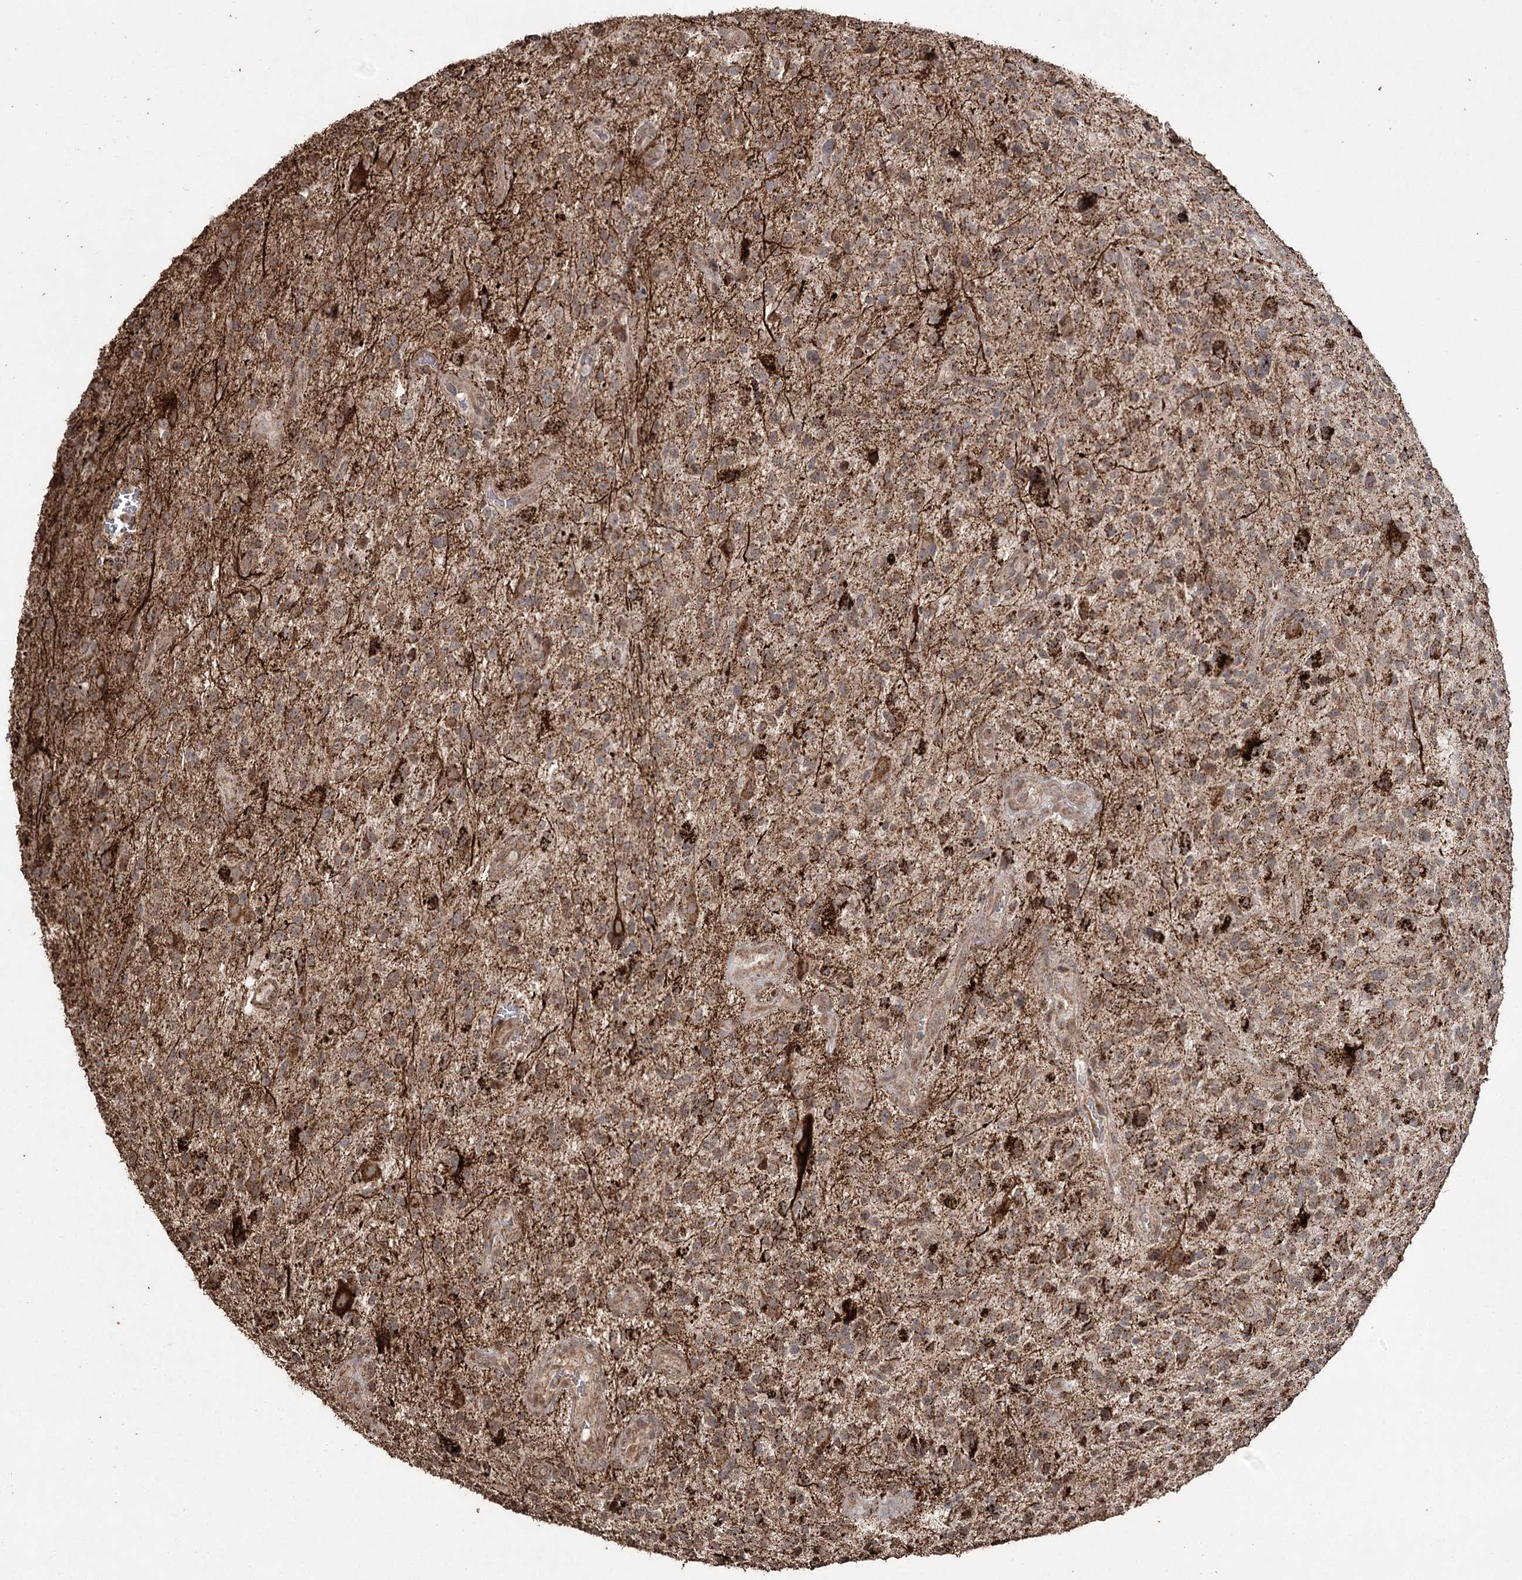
{"staining": {"intensity": "moderate", "quantity": ">75%", "location": "cytoplasmic/membranous"}, "tissue": "glioma", "cell_type": "Tumor cells", "image_type": "cancer", "snomed": [{"axis": "morphology", "description": "Glioma, malignant, High grade"}, {"axis": "topography", "description": "Brain"}], "caption": "Moderate cytoplasmic/membranous staining for a protein is appreciated in approximately >75% of tumor cells of malignant glioma (high-grade) using immunohistochemistry (IHC).", "gene": "SLF2", "patient": {"sex": "male", "age": 47}}